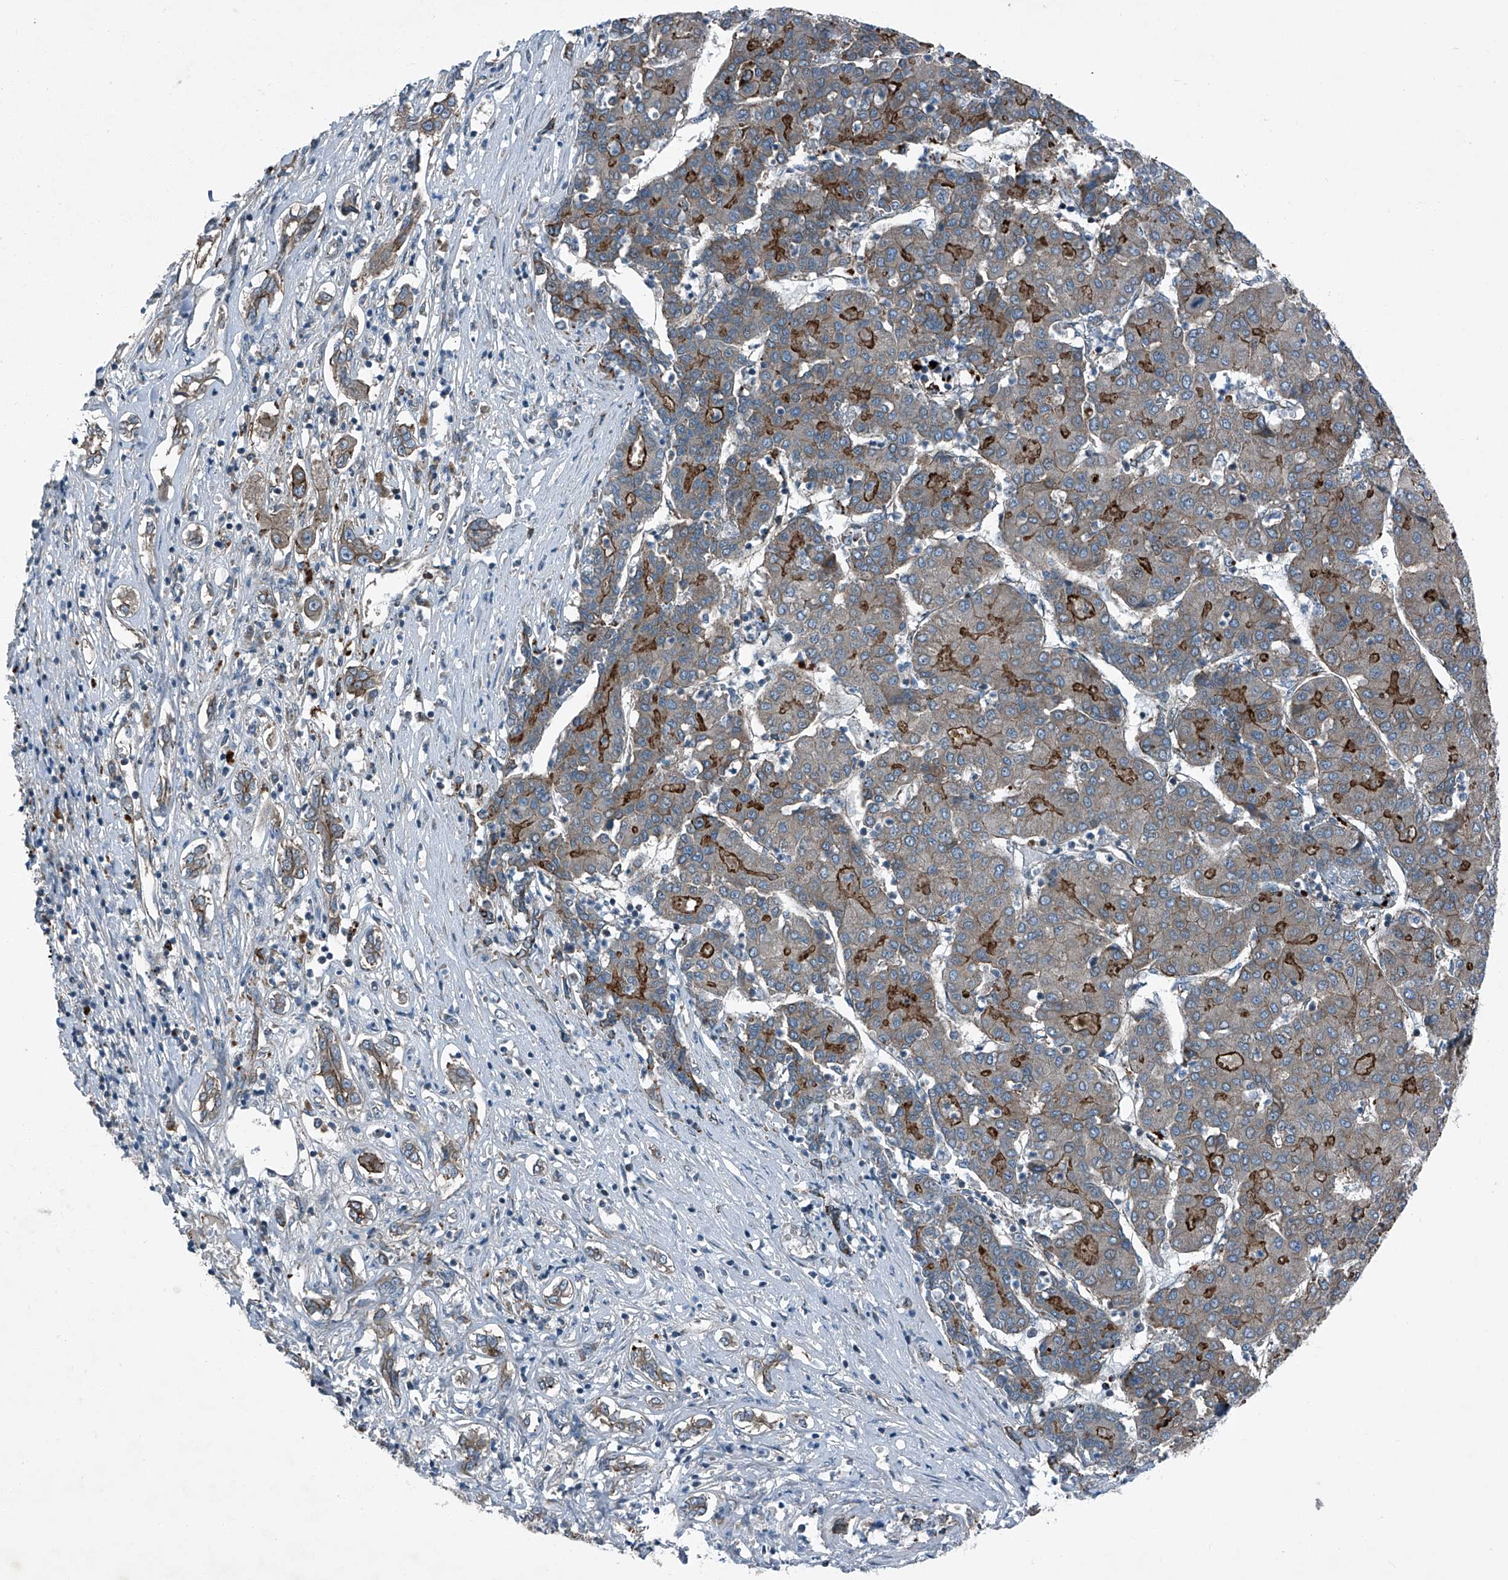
{"staining": {"intensity": "moderate", "quantity": "<25%", "location": "cytoplasmic/membranous"}, "tissue": "liver cancer", "cell_type": "Tumor cells", "image_type": "cancer", "snomed": [{"axis": "morphology", "description": "Carcinoma, Hepatocellular, NOS"}, {"axis": "topography", "description": "Liver"}], "caption": "A micrograph of hepatocellular carcinoma (liver) stained for a protein displays moderate cytoplasmic/membranous brown staining in tumor cells. (IHC, brightfield microscopy, high magnification).", "gene": "SENP2", "patient": {"sex": "male", "age": 65}}